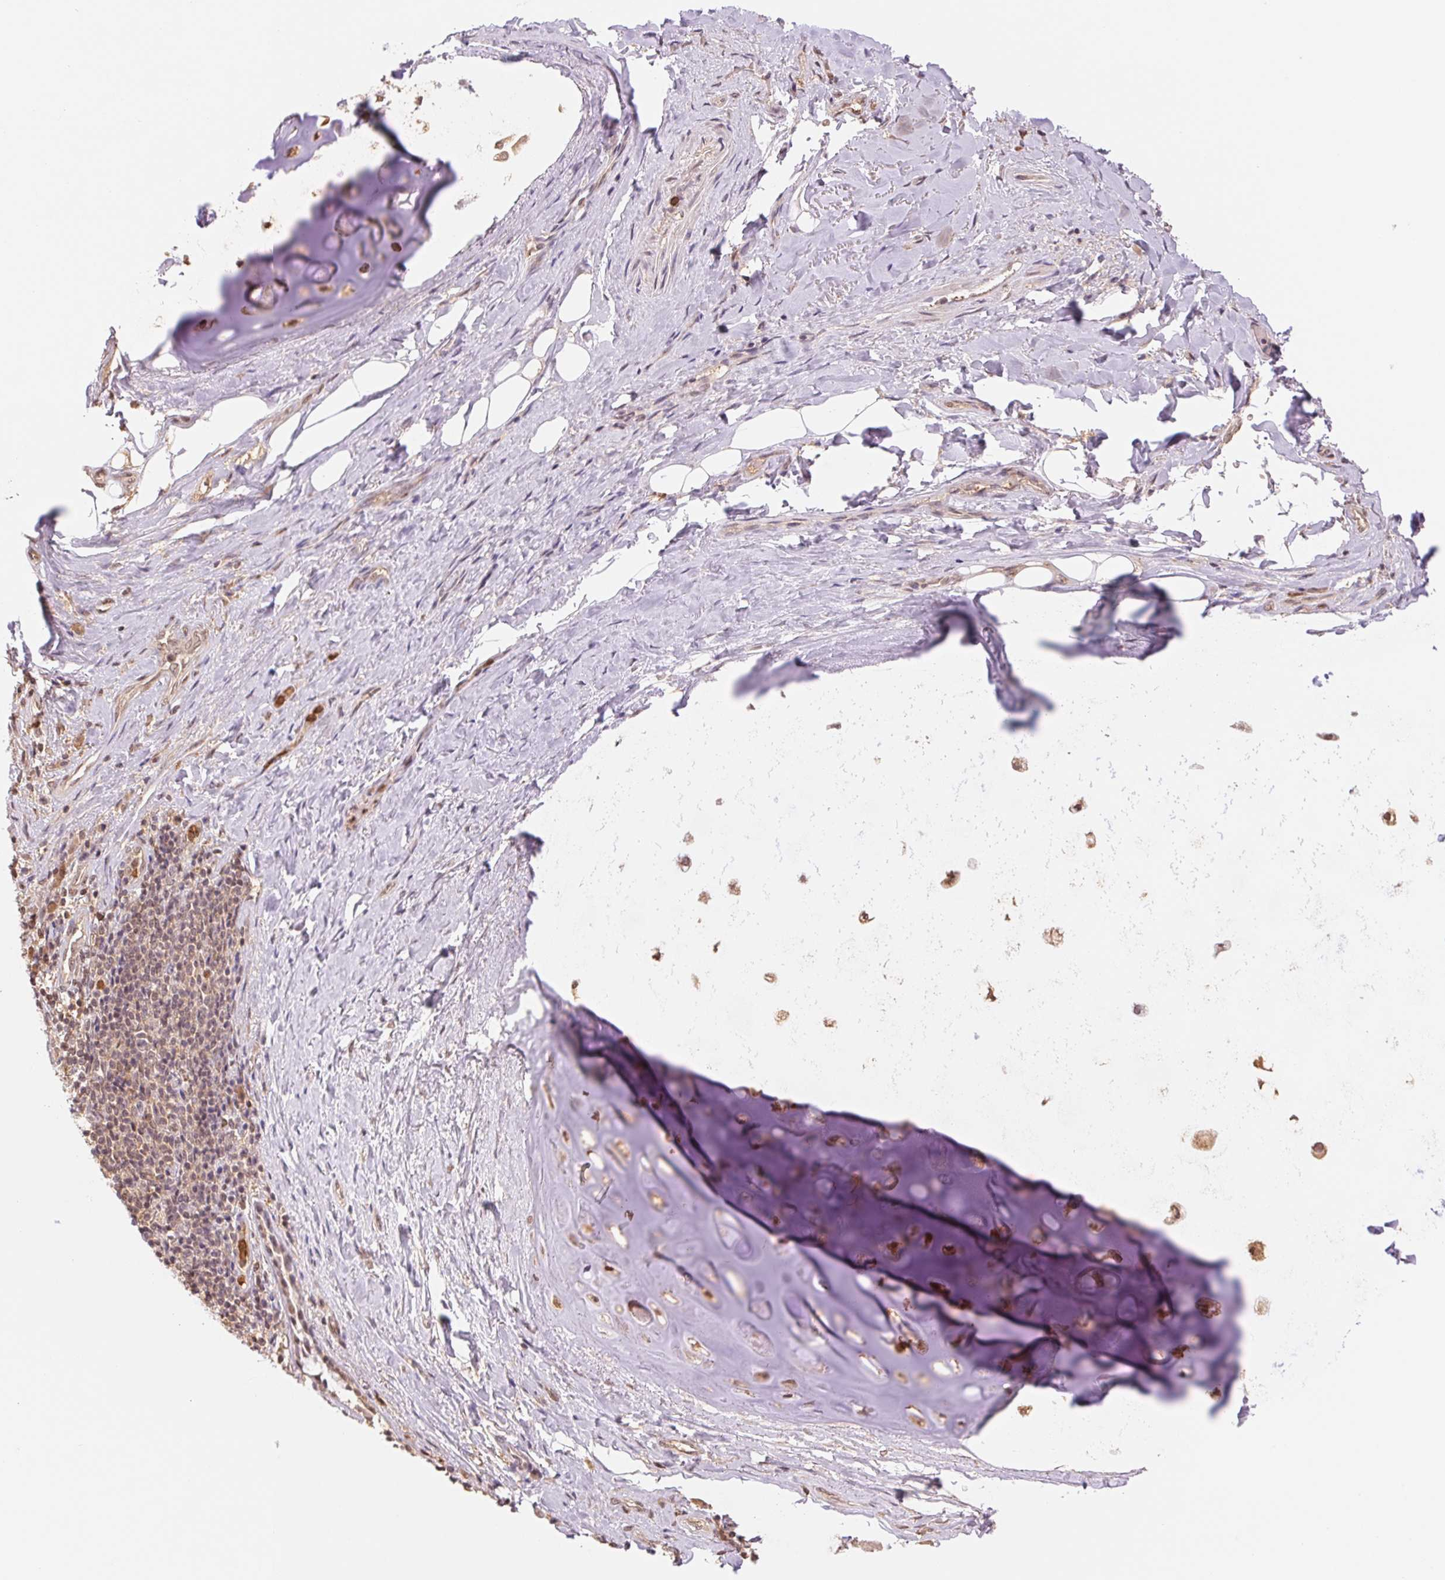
{"staining": {"intensity": "negative", "quantity": "none", "location": "none"}, "tissue": "adipose tissue", "cell_type": "Adipocytes", "image_type": "normal", "snomed": [{"axis": "morphology", "description": "Normal tissue, NOS"}, {"axis": "topography", "description": "Cartilage tissue"}, {"axis": "topography", "description": "Bronchus"}], "caption": "High magnification brightfield microscopy of unremarkable adipose tissue stained with DAB (brown) and counterstained with hematoxylin (blue): adipocytes show no significant positivity.", "gene": "CDC123", "patient": {"sex": "male", "age": 64}}